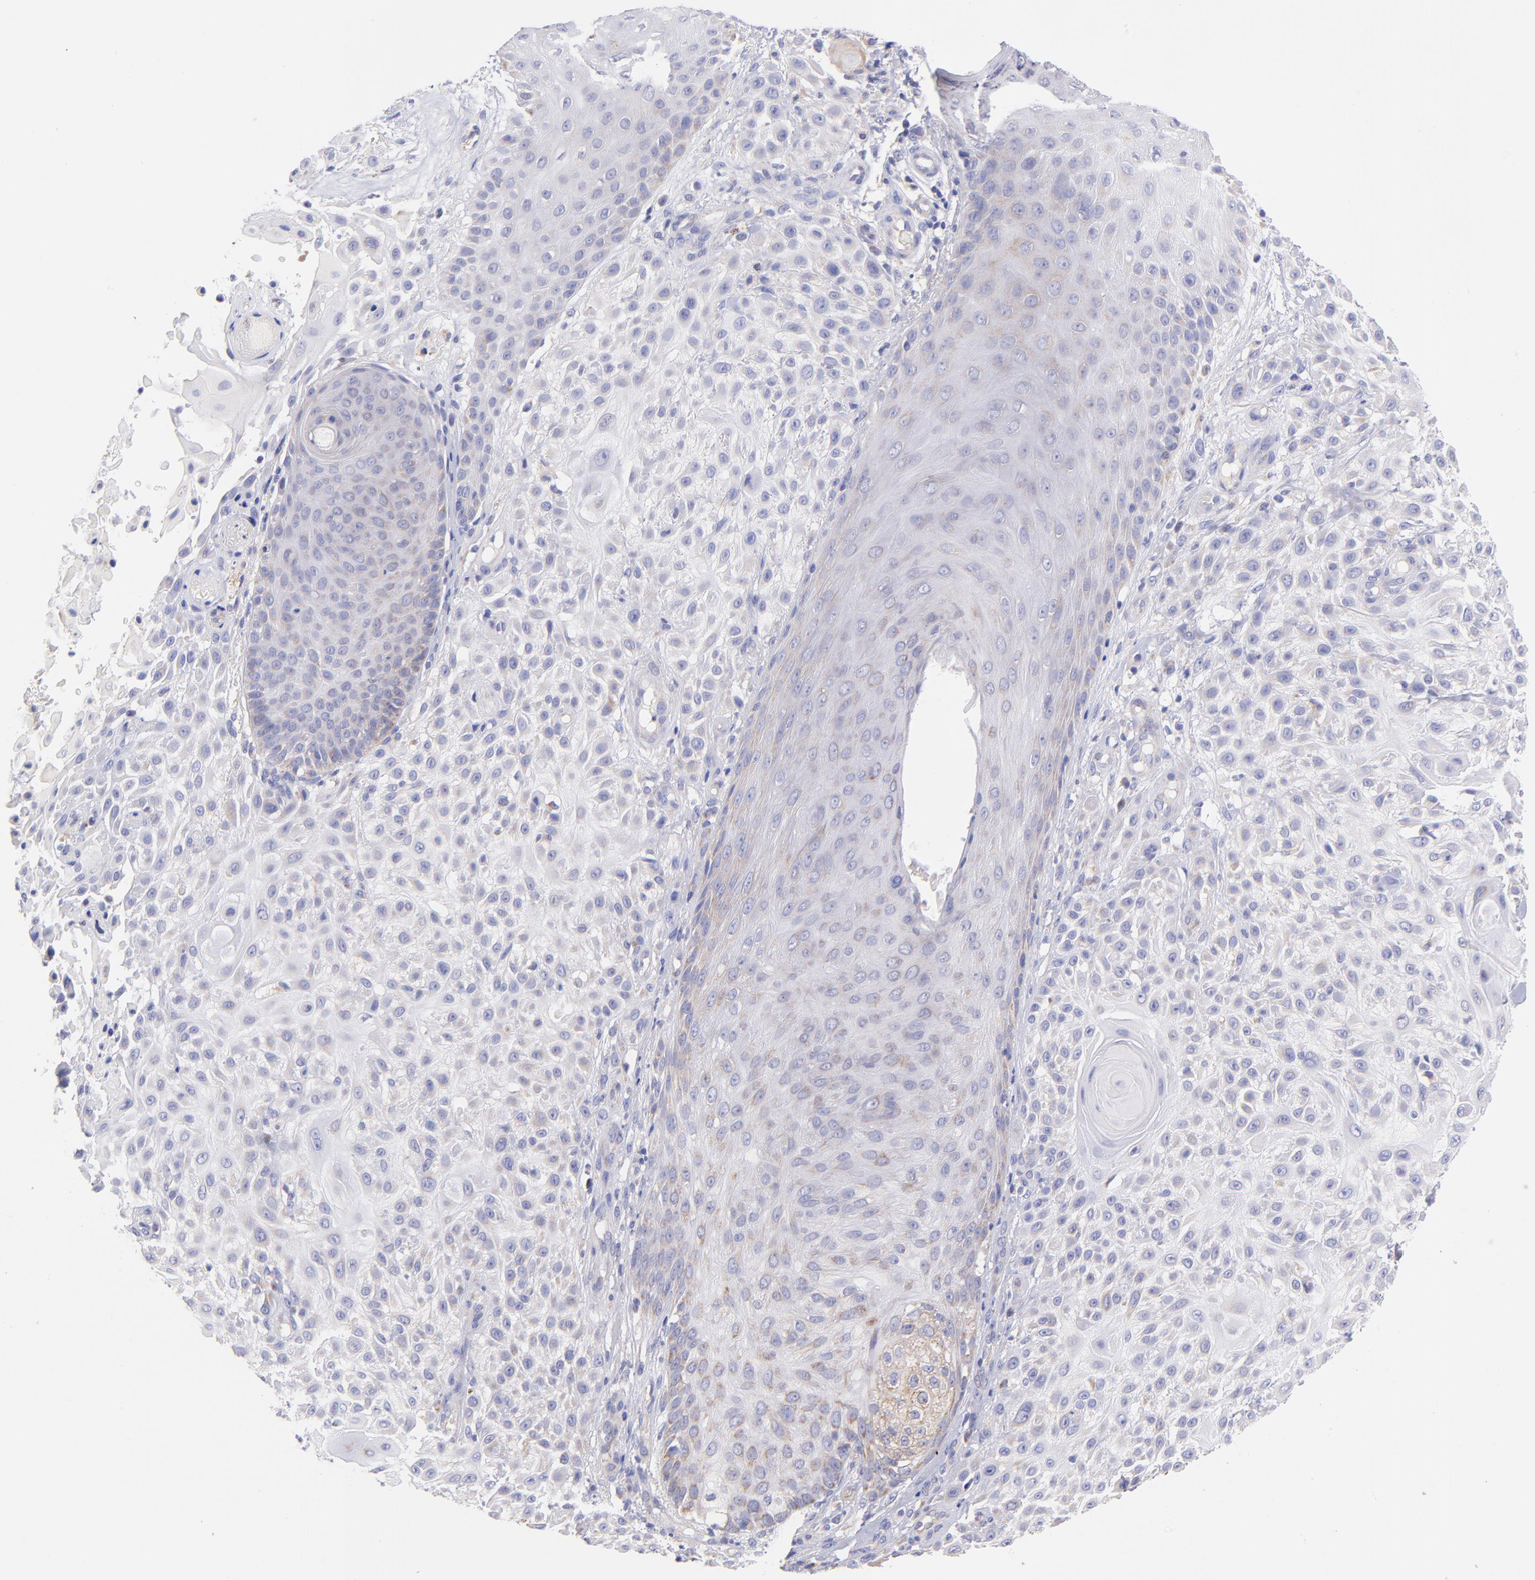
{"staining": {"intensity": "weak", "quantity": "25%-75%", "location": "cytoplasmic/membranous"}, "tissue": "skin cancer", "cell_type": "Tumor cells", "image_type": "cancer", "snomed": [{"axis": "morphology", "description": "Squamous cell carcinoma, NOS"}, {"axis": "topography", "description": "Skin"}], "caption": "Immunohistochemical staining of skin cancer reveals low levels of weak cytoplasmic/membranous positivity in approximately 25%-75% of tumor cells.", "gene": "NDUFB7", "patient": {"sex": "female", "age": 42}}